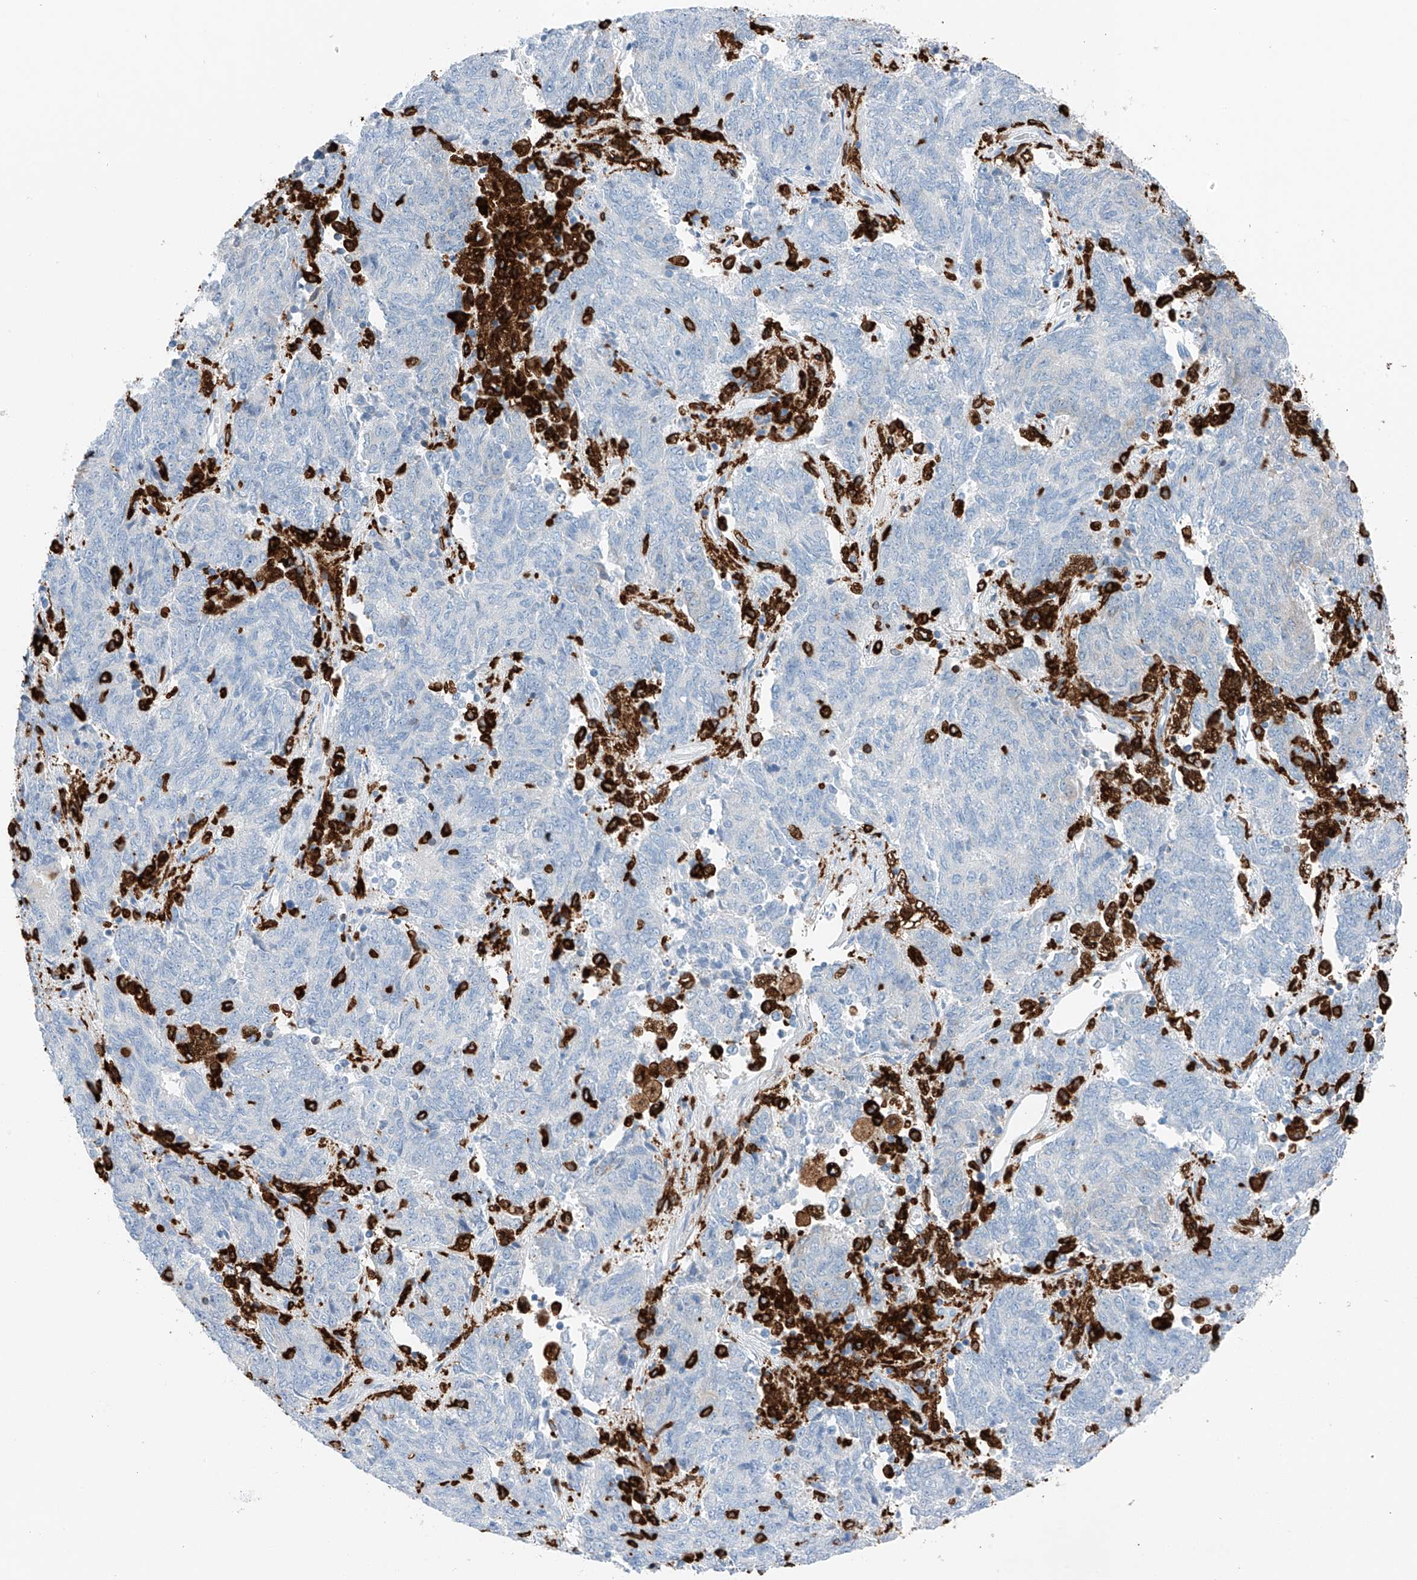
{"staining": {"intensity": "negative", "quantity": "none", "location": "none"}, "tissue": "endometrial cancer", "cell_type": "Tumor cells", "image_type": "cancer", "snomed": [{"axis": "morphology", "description": "Adenocarcinoma, NOS"}, {"axis": "topography", "description": "Endometrium"}], "caption": "Endometrial cancer (adenocarcinoma) stained for a protein using immunohistochemistry reveals no expression tumor cells.", "gene": "TBXAS1", "patient": {"sex": "female", "age": 80}}